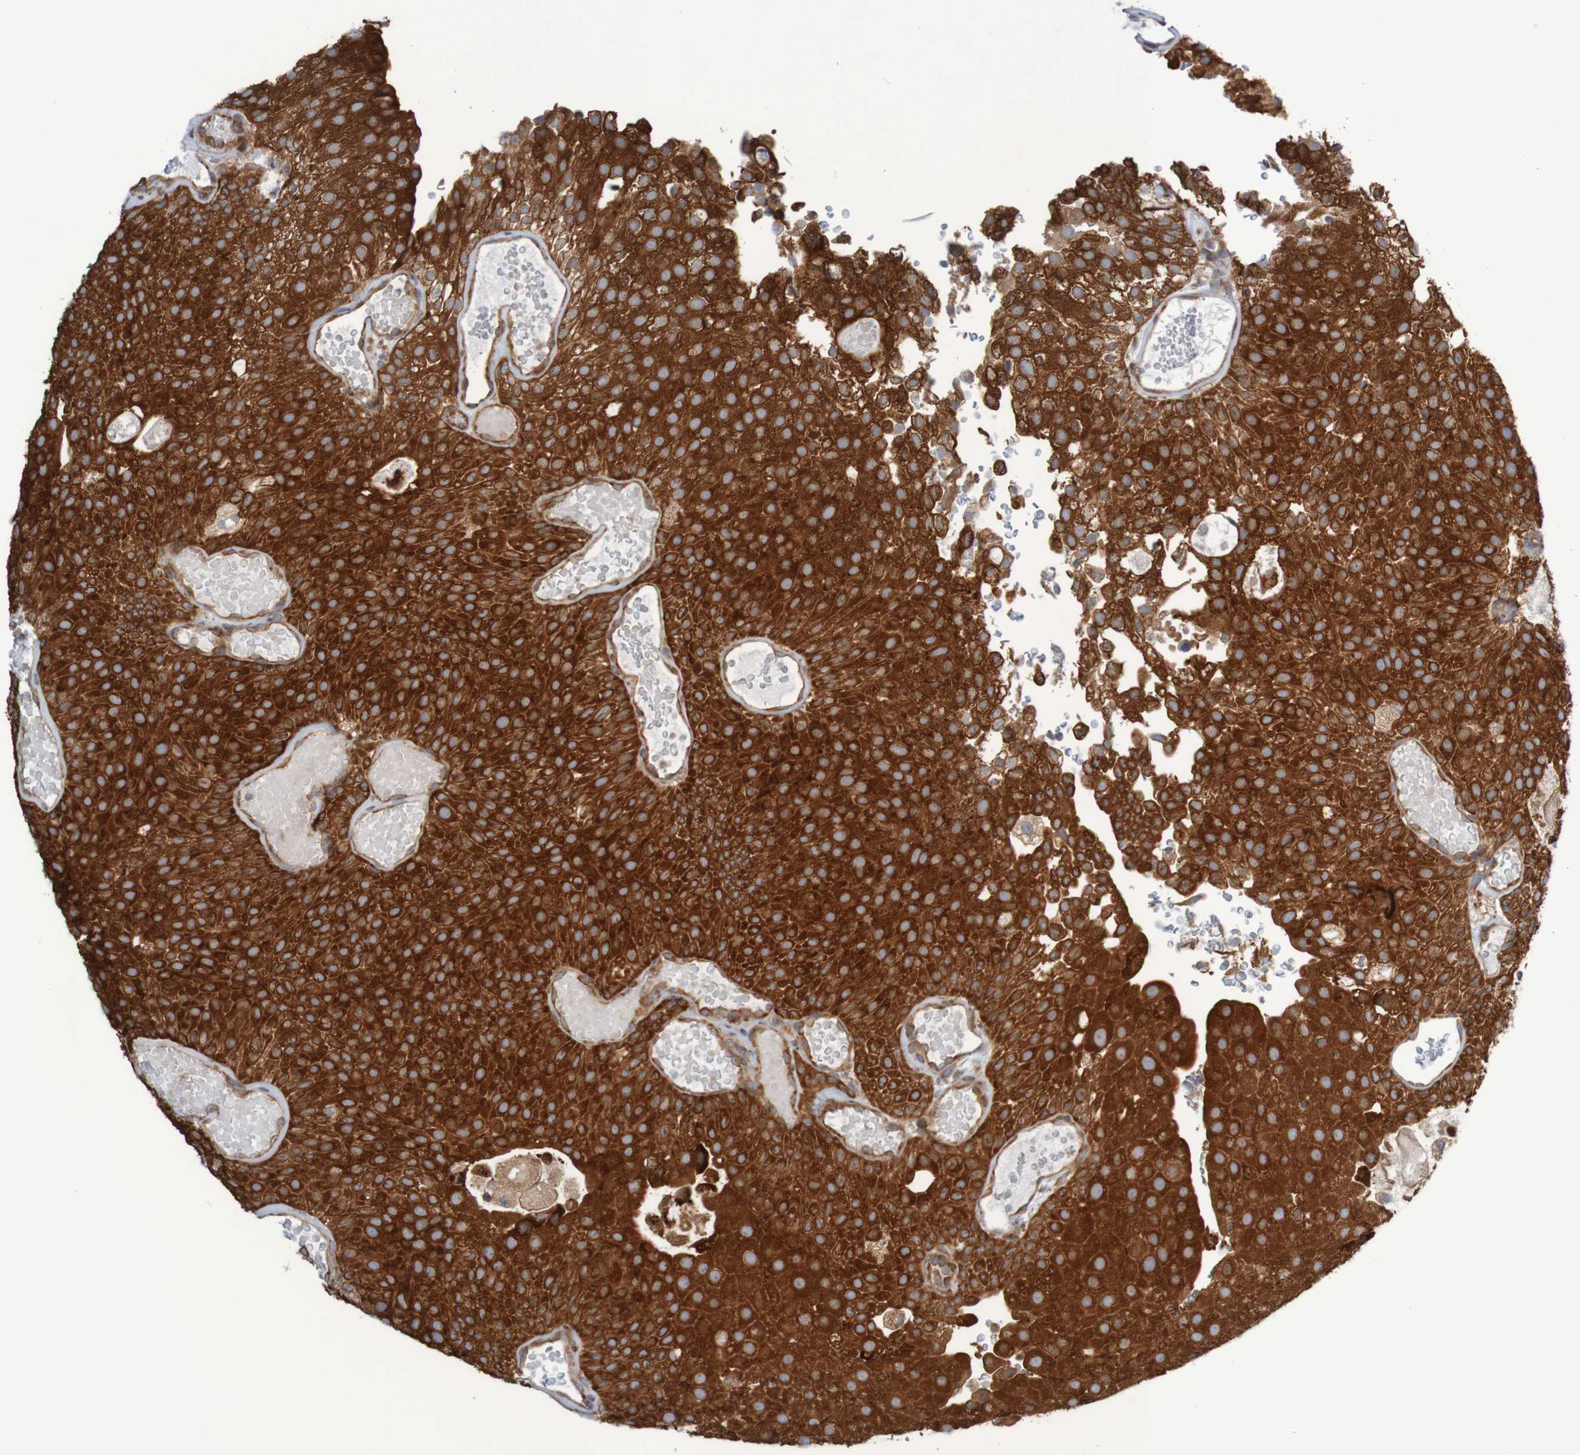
{"staining": {"intensity": "strong", "quantity": ">75%", "location": "cytoplasmic/membranous"}, "tissue": "urothelial cancer", "cell_type": "Tumor cells", "image_type": "cancer", "snomed": [{"axis": "morphology", "description": "Urothelial carcinoma, Low grade"}, {"axis": "topography", "description": "Urinary bladder"}], "caption": "Strong cytoplasmic/membranous protein staining is present in about >75% of tumor cells in urothelial cancer.", "gene": "LRRC47", "patient": {"sex": "male", "age": 78}}